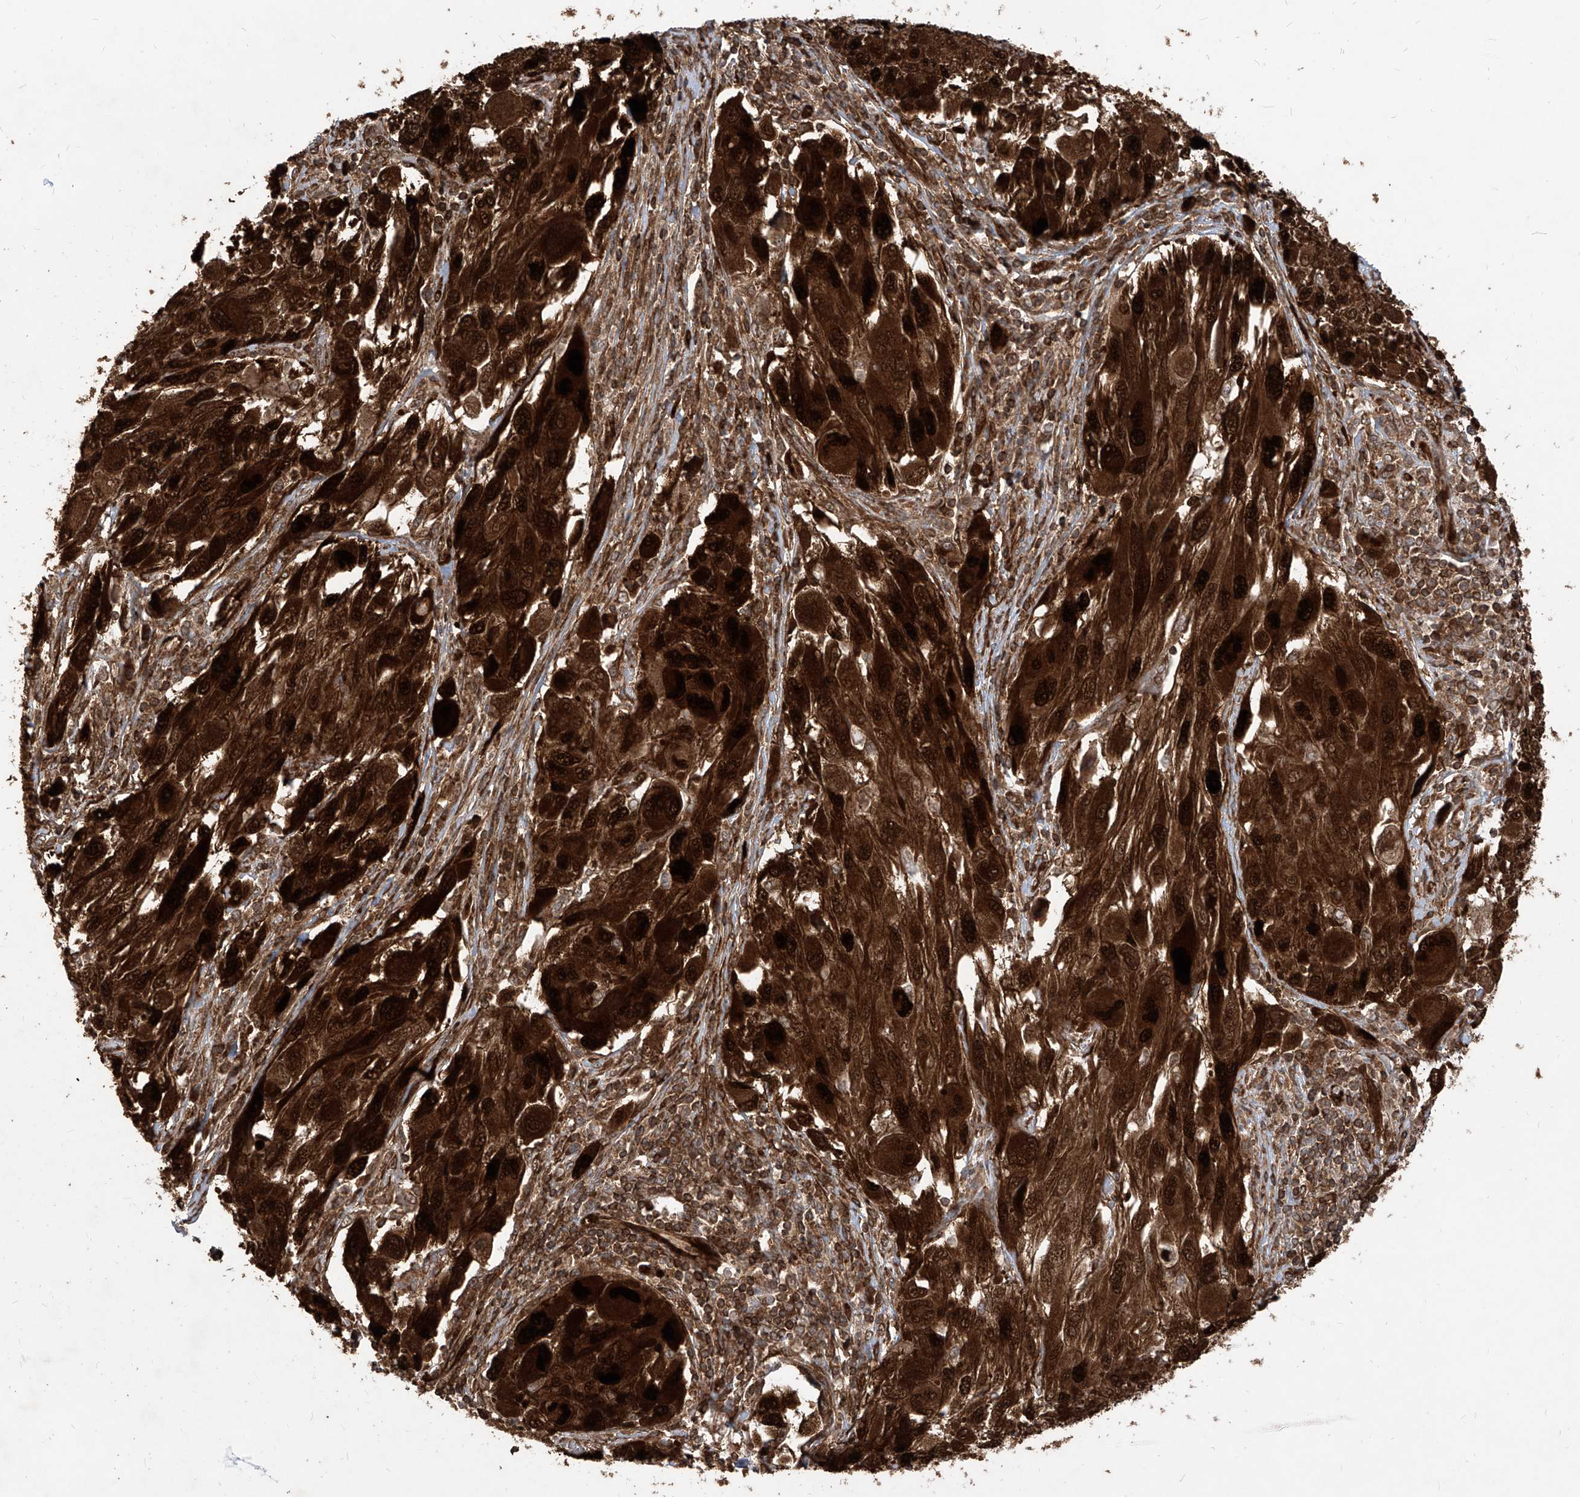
{"staining": {"intensity": "strong", "quantity": ">75%", "location": "cytoplasmic/membranous,nuclear"}, "tissue": "melanoma", "cell_type": "Tumor cells", "image_type": "cancer", "snomed": [{"axis": "morphology", "description": "Malignant melanoma, NOS"}, {"axis": "topography", "description": "Skin"}], "caption": "IHC image of human melanoma stained for a protein (brown), which displays high levels of strong cytoplasmic/membranous and nuclear staining in approximately >75% of tumor cells.", "gene": "MAGED2", "patient": {"sex": "female", "age": 91}}